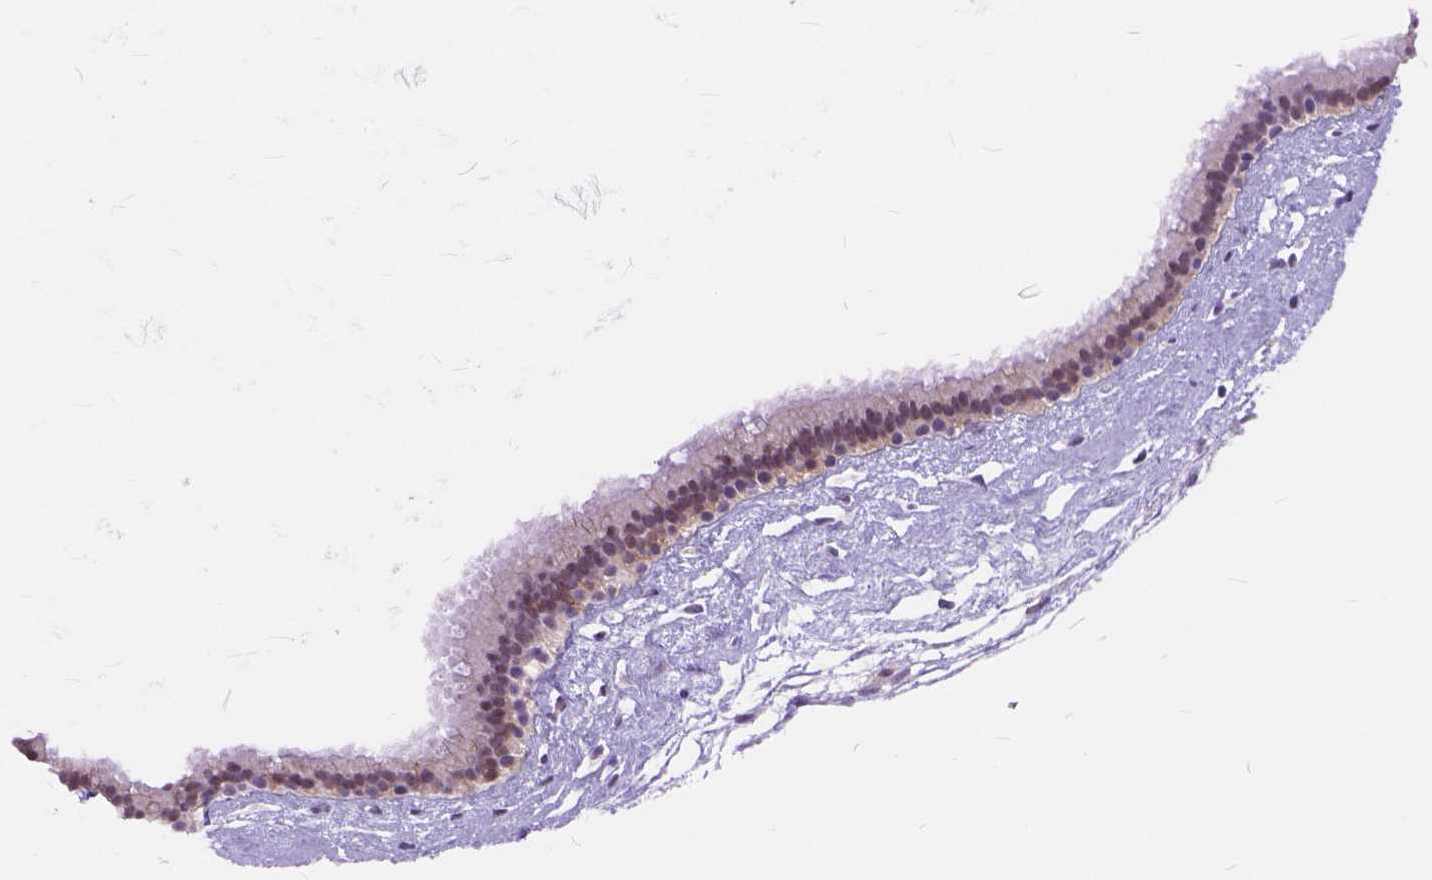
{"staining": {"intensity": "moderate", "quantity": "<25%", "location": "cytoplasmic/membranous"}, "tissue": "nasopharynx", "cell_type": "Respiratory epithelial cells", "image_type": "normal", "snomed": [{"axis": "morphology", "description": "Normal tissue, NOS"}, {"axis": "topography", "description": "Nasopharynx"}], "caption": "IHC micrograph of unremarkable nasopharynx: nasopharynx stained using immunohistochemistry (IHC) reveals low levels of moderate protein expression localized specifically in the cytoplasmic/membranous of respiratory epithelial cells, appearing as a cytoplasmic/membranous brown color.", "gene": "MAN2C1", "patient": {"sex": "male", "age": 24}}